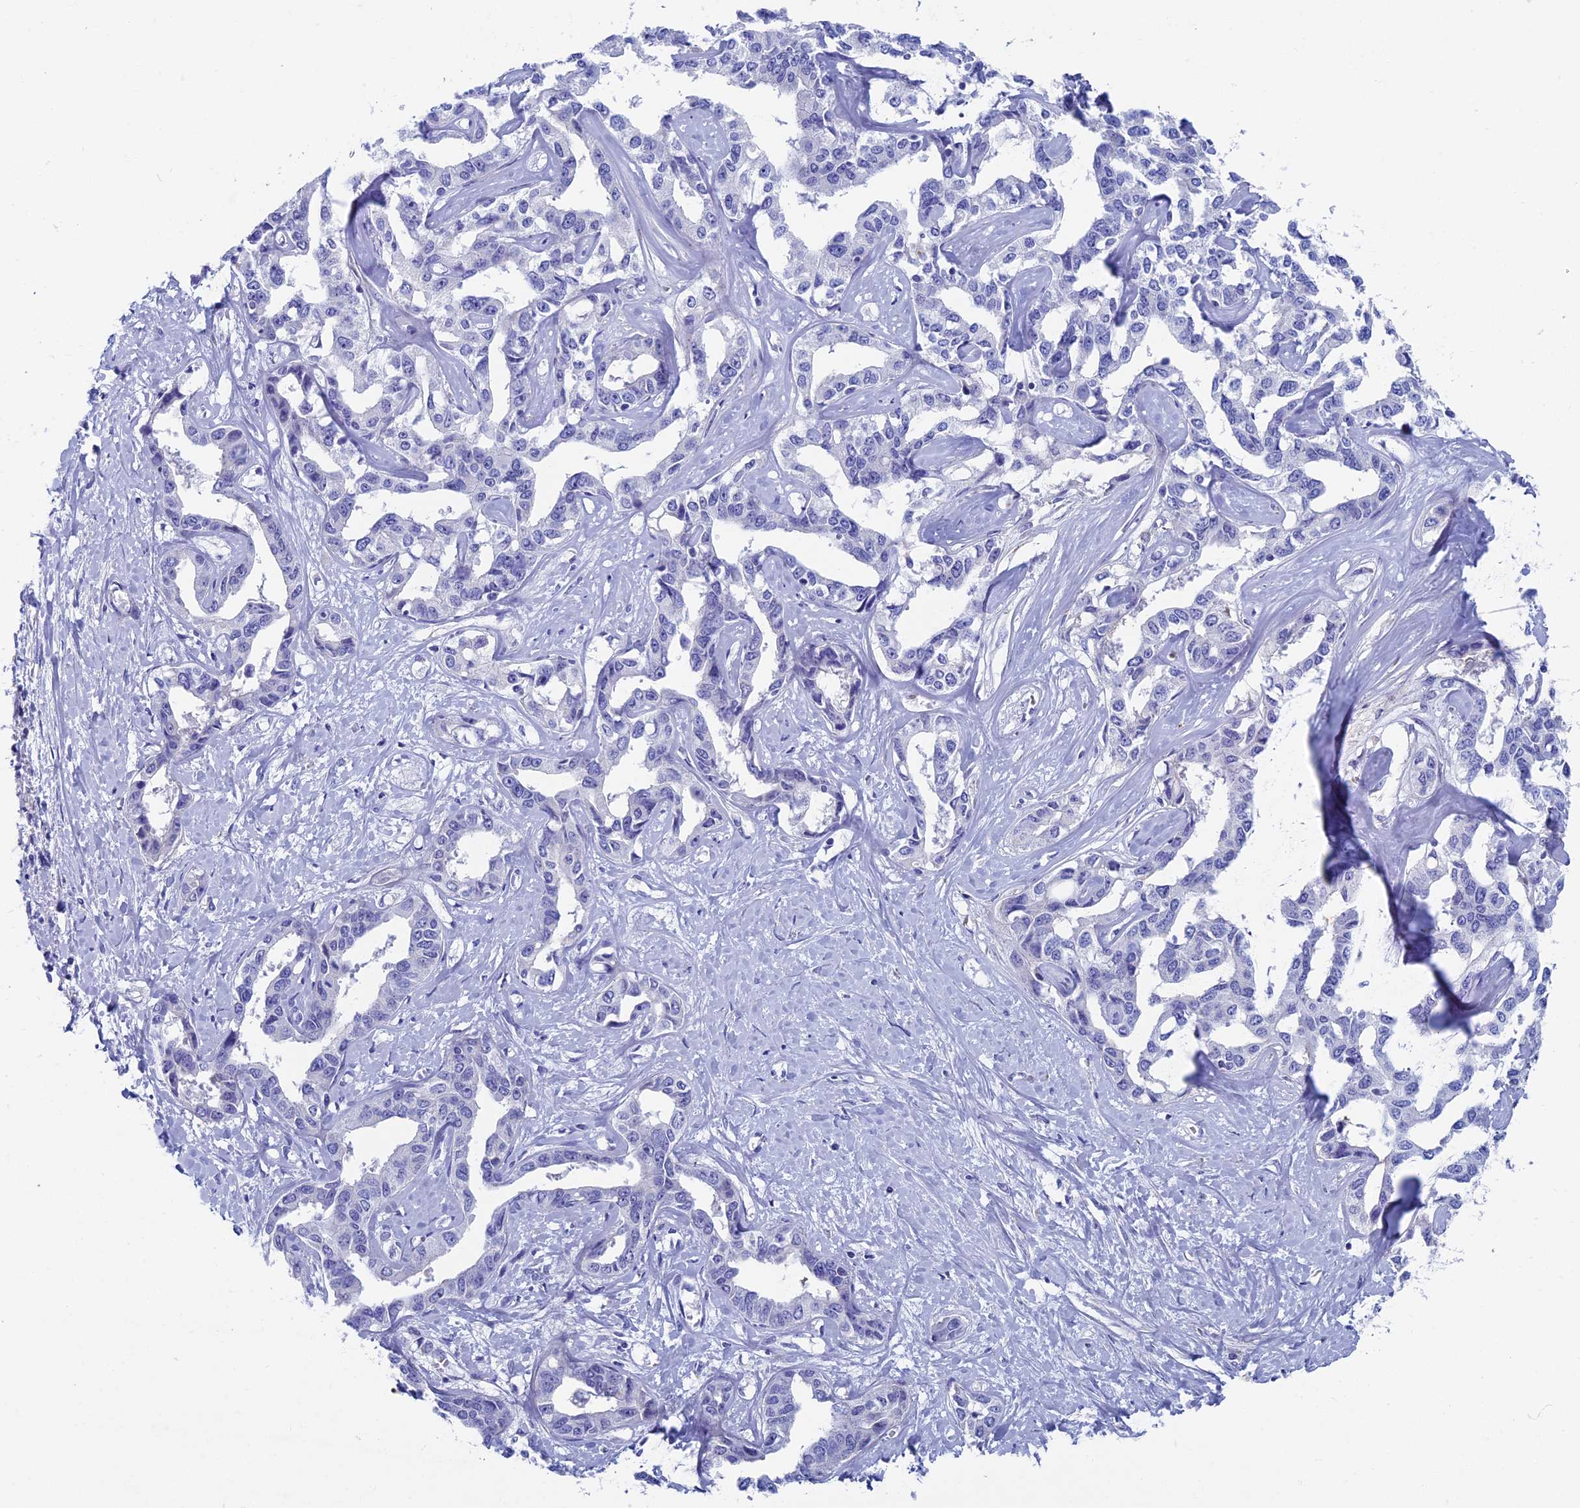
{"staining": {"intensity": "negative", "quantity": "none", "location": "none"}, "tissue": "liver cancer", "cell_type": "Tumor cells", "image_type": "cancer", "snomed": [{"axis": "morphology", "description": "Cholangiocarcinoma"}, {"axis": "topography", "description": "Liver"}], "caption": "Immunohistochemistry micrograph of neoplastic tissue: cholangiocarcinoma (liver) stained with DAB (3,3'-diaminobenzidine) demonstrates no significant protein positivity in tumor cells. (IHC, brightfield microscopy, high magnification).", "gene": "OAT", "patient": {"sex": "male", "age": 59}}